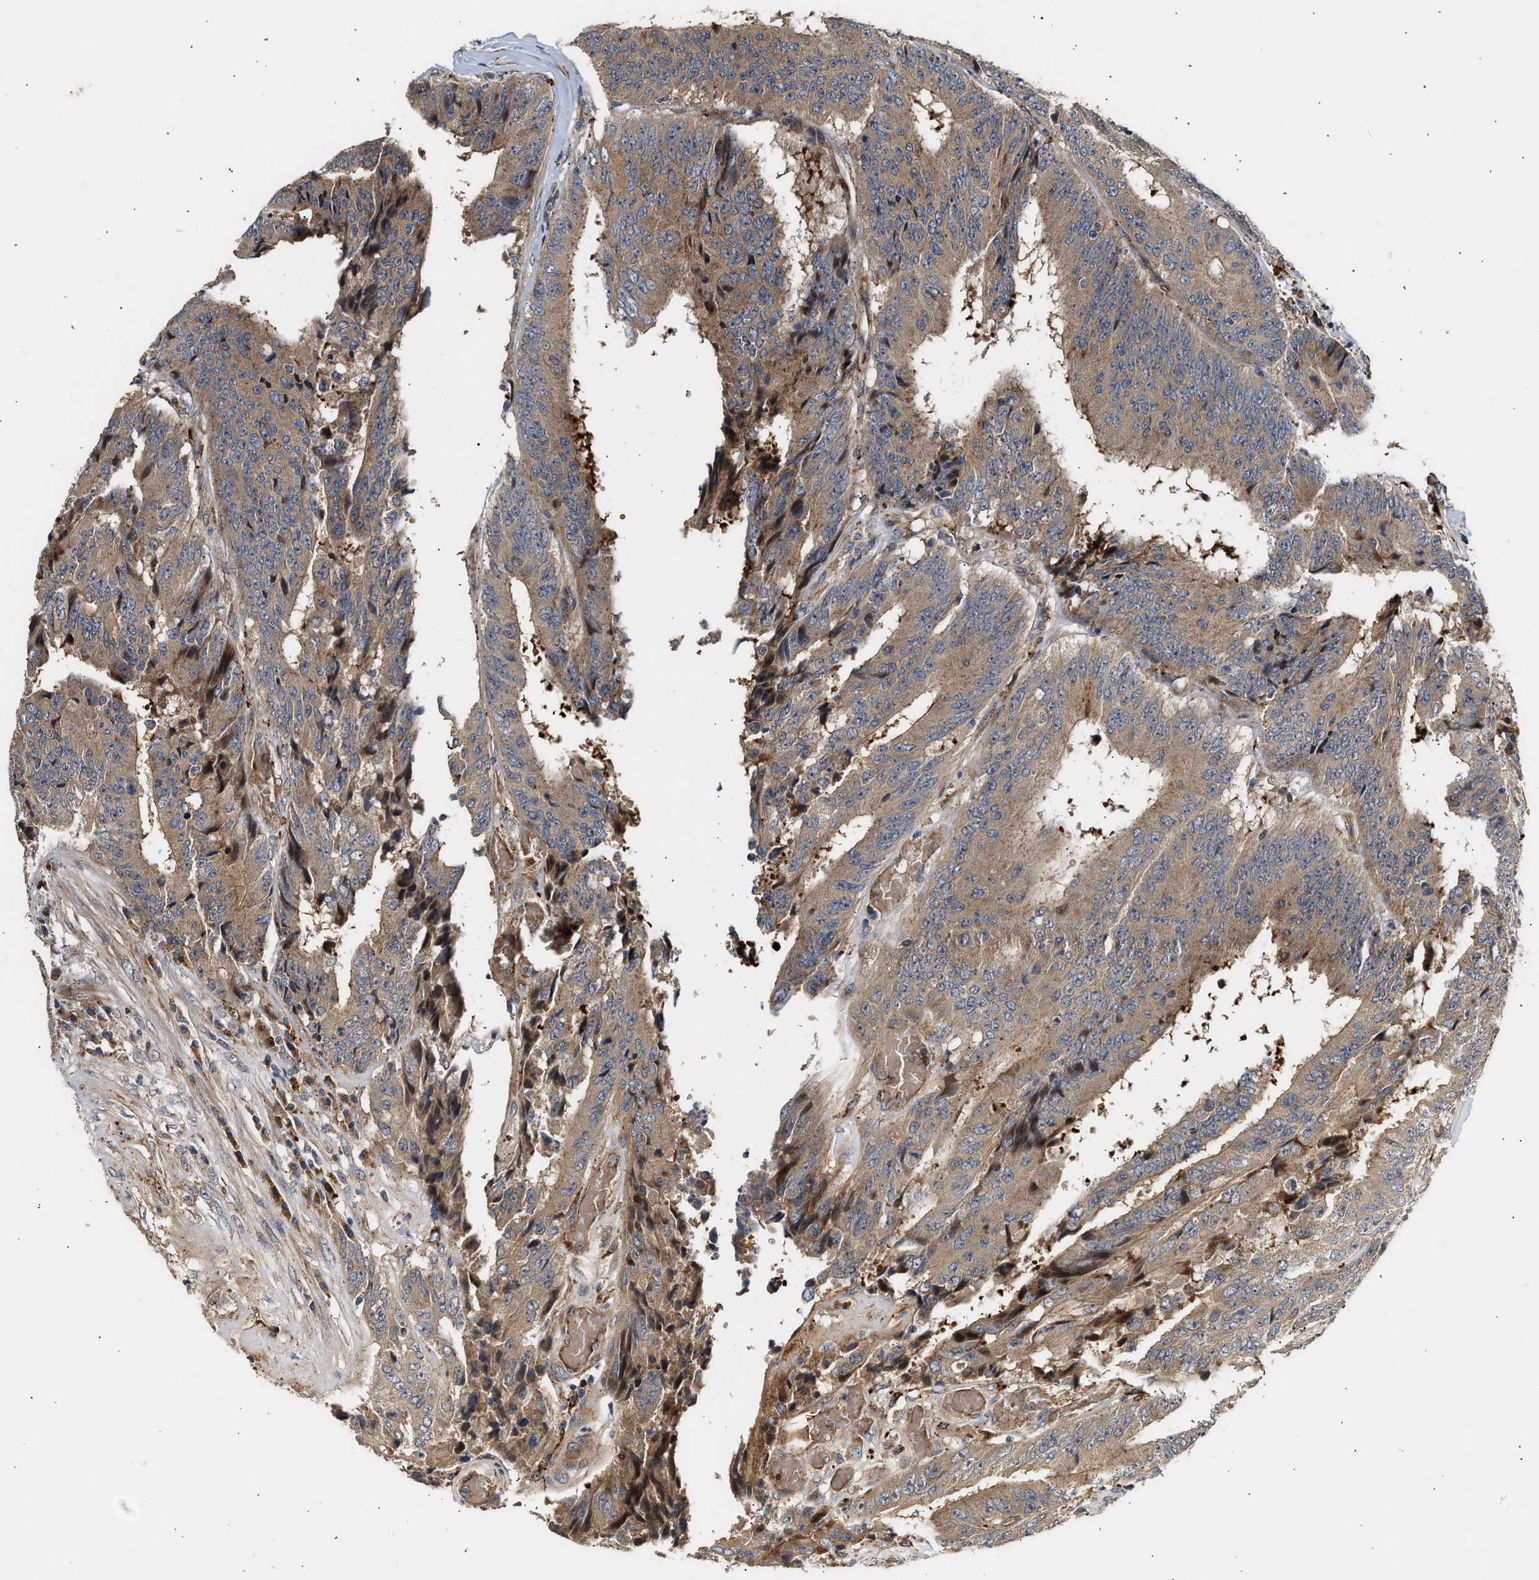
{"staining": {"intensity": "moderate", "quantity": ">75%", "location": "cytoplasmic/membranous"}, "tissue": "colorectal cancer", "cell_type": "Tumor cells", "image_type": "cancer", "snomed": [{"axis": "morphology", "description": "Adenocarcinoma, NOS"}, {"axis": "topography", "description": "Rectum"}], "caption": "A medium amount of moderate cytoplasmic/membranous positivity is appreciated in about >75% of tumor cells in colorectal cancer (adenocarcinoma) tissue. The protein of interest is shown in brown color, while the nuclei are stained blue.", "gene": "PLD3", "patient": {"sex": "male", "age": 72}}